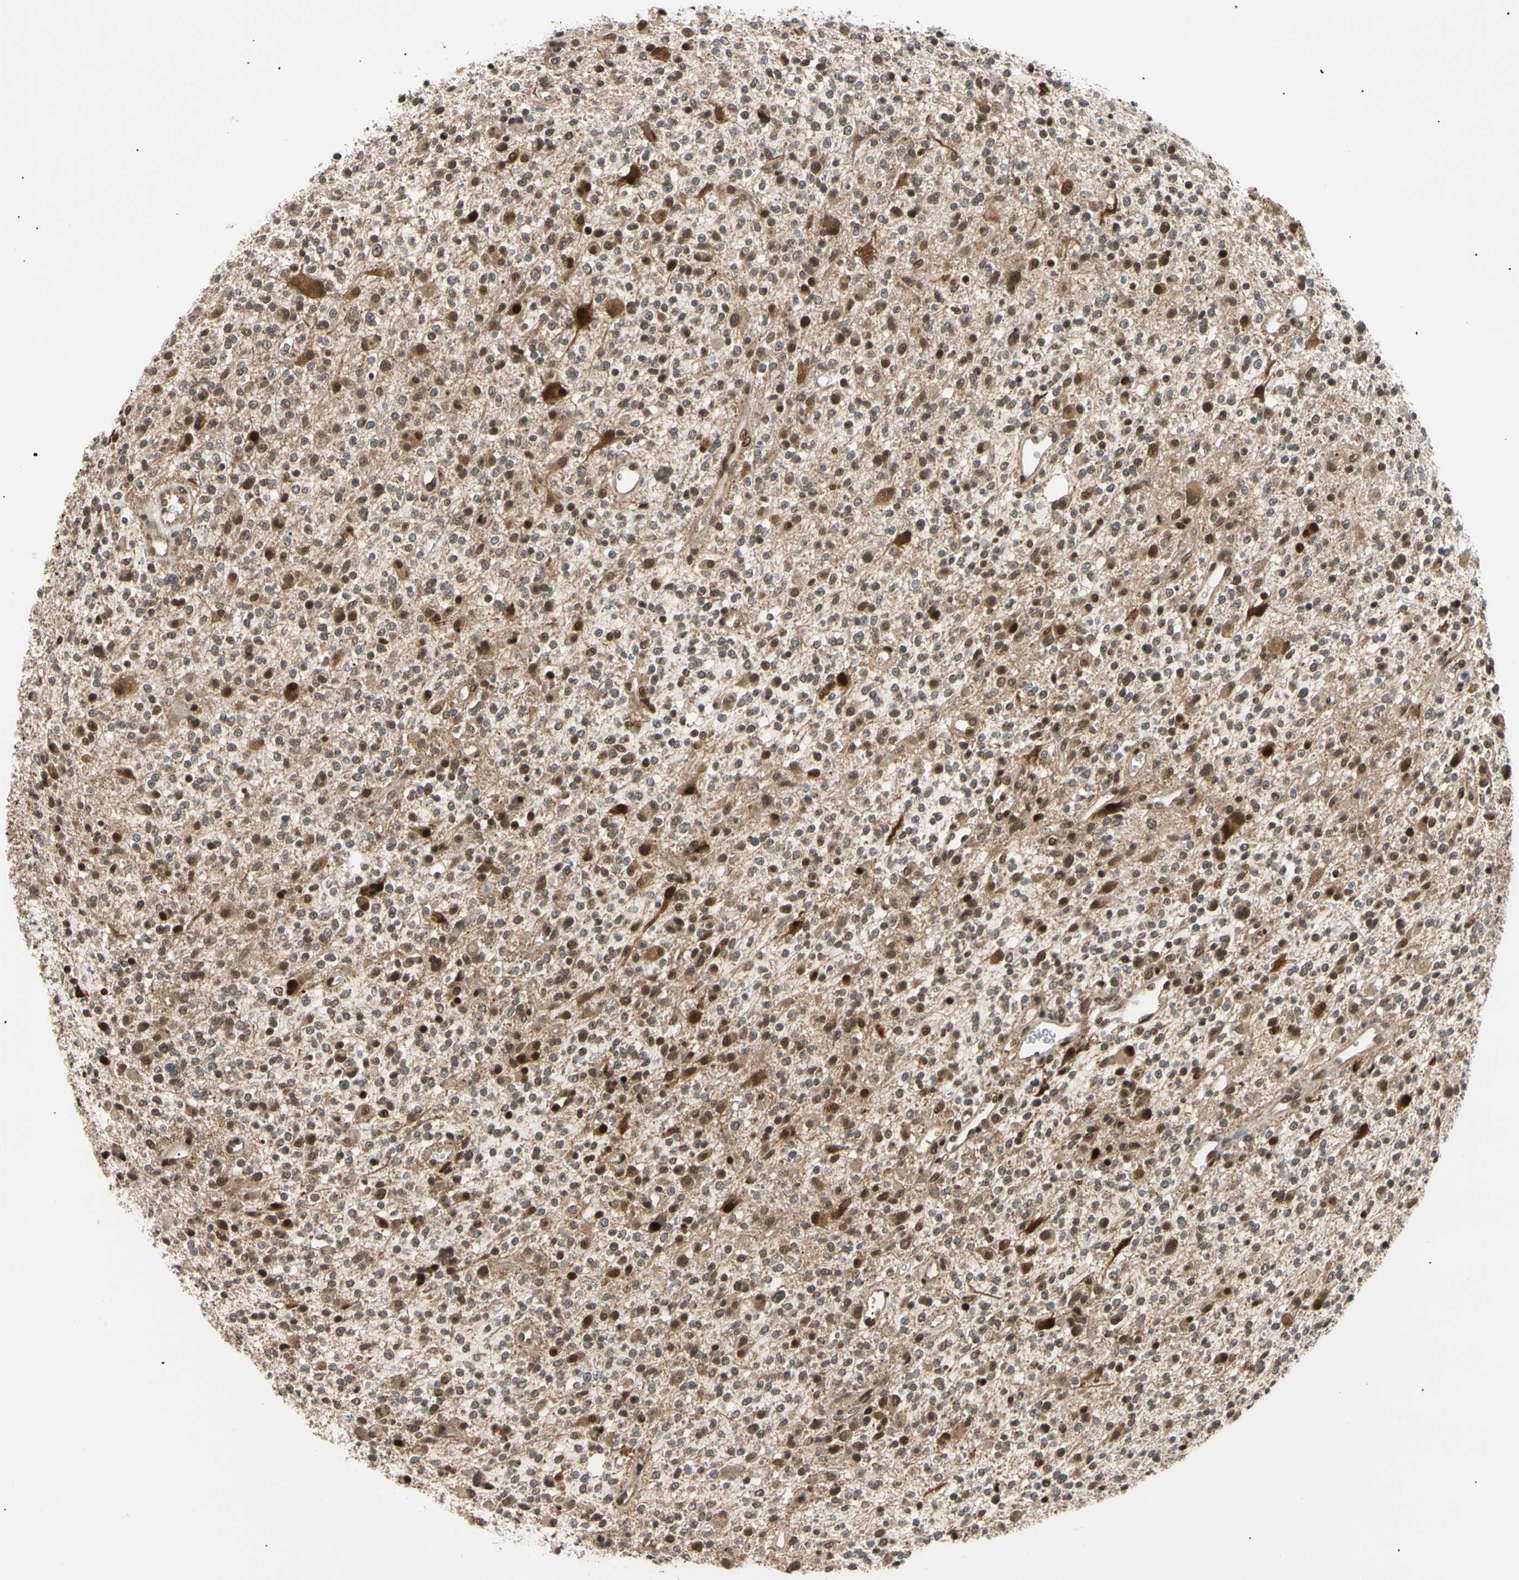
{"staining": {"intensity": "moderate", "quantity": "25%-75%", "location": "cytoplasmic/membranous,nuclear"}, "tissue": "glioma", "cell_type": "Tumor cells", "image_type": "cancer", "snomed": [{"axis": "morphology", "description": "Glioma, malignant, High grade"}, {"axis": "topography", "description": "Brain"}], "caption": "Glioma stained with immunohistochemistry exhibits moderate cytoplasmic/membranous and nuclear expression in about 25%-75% of tumor cells. Immunohistochemistry stains the protein in brown and the nuclei are stained blue.", "gene": "E2F1", "patient": {"sex": "male", "age": 48}}